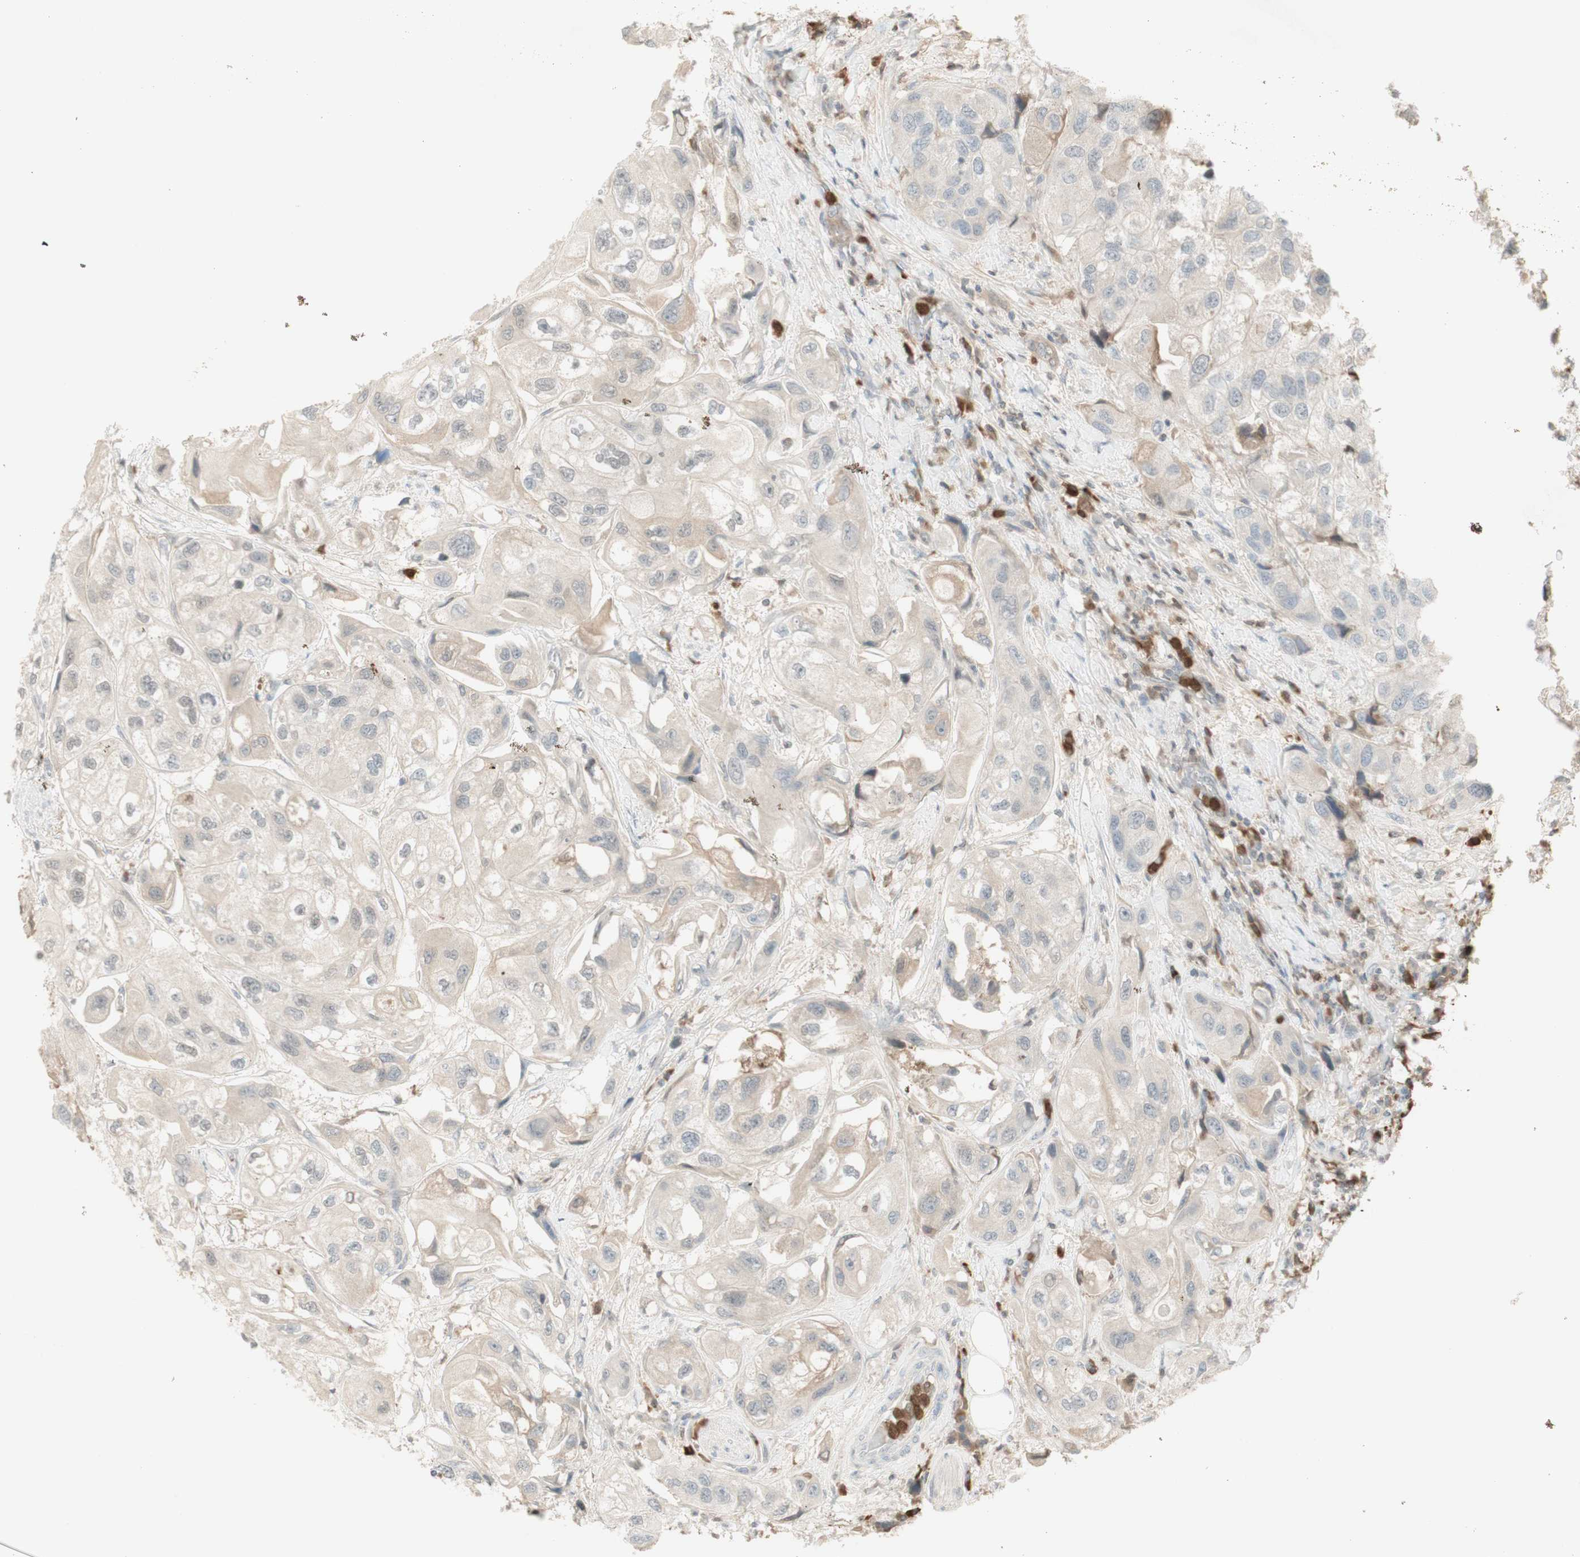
{"staining": {"intensity": "weak", "quantity": "<25%", "location": "cytoplasmic/membranous"}, "tissue": "urothelial cancer", "cell_type": "Tumor cells", "image_type": "cancer", "snomed": [{"axis": "morphology", "description": "Urothelial carcinoma, High grade"}, {"axis": "topography", "description": "Urinary bladder"}], "caption": "This is a image of immunohistochemistry staining of urothelial carcinoma (high-grade), which shows no positivity in tumor cells. (DAB (3,3'-diaminobenzidine) immunohistochemistry, high magnification).", "gene": "NID1", "patient": {"sex": "female", "age": 64}}